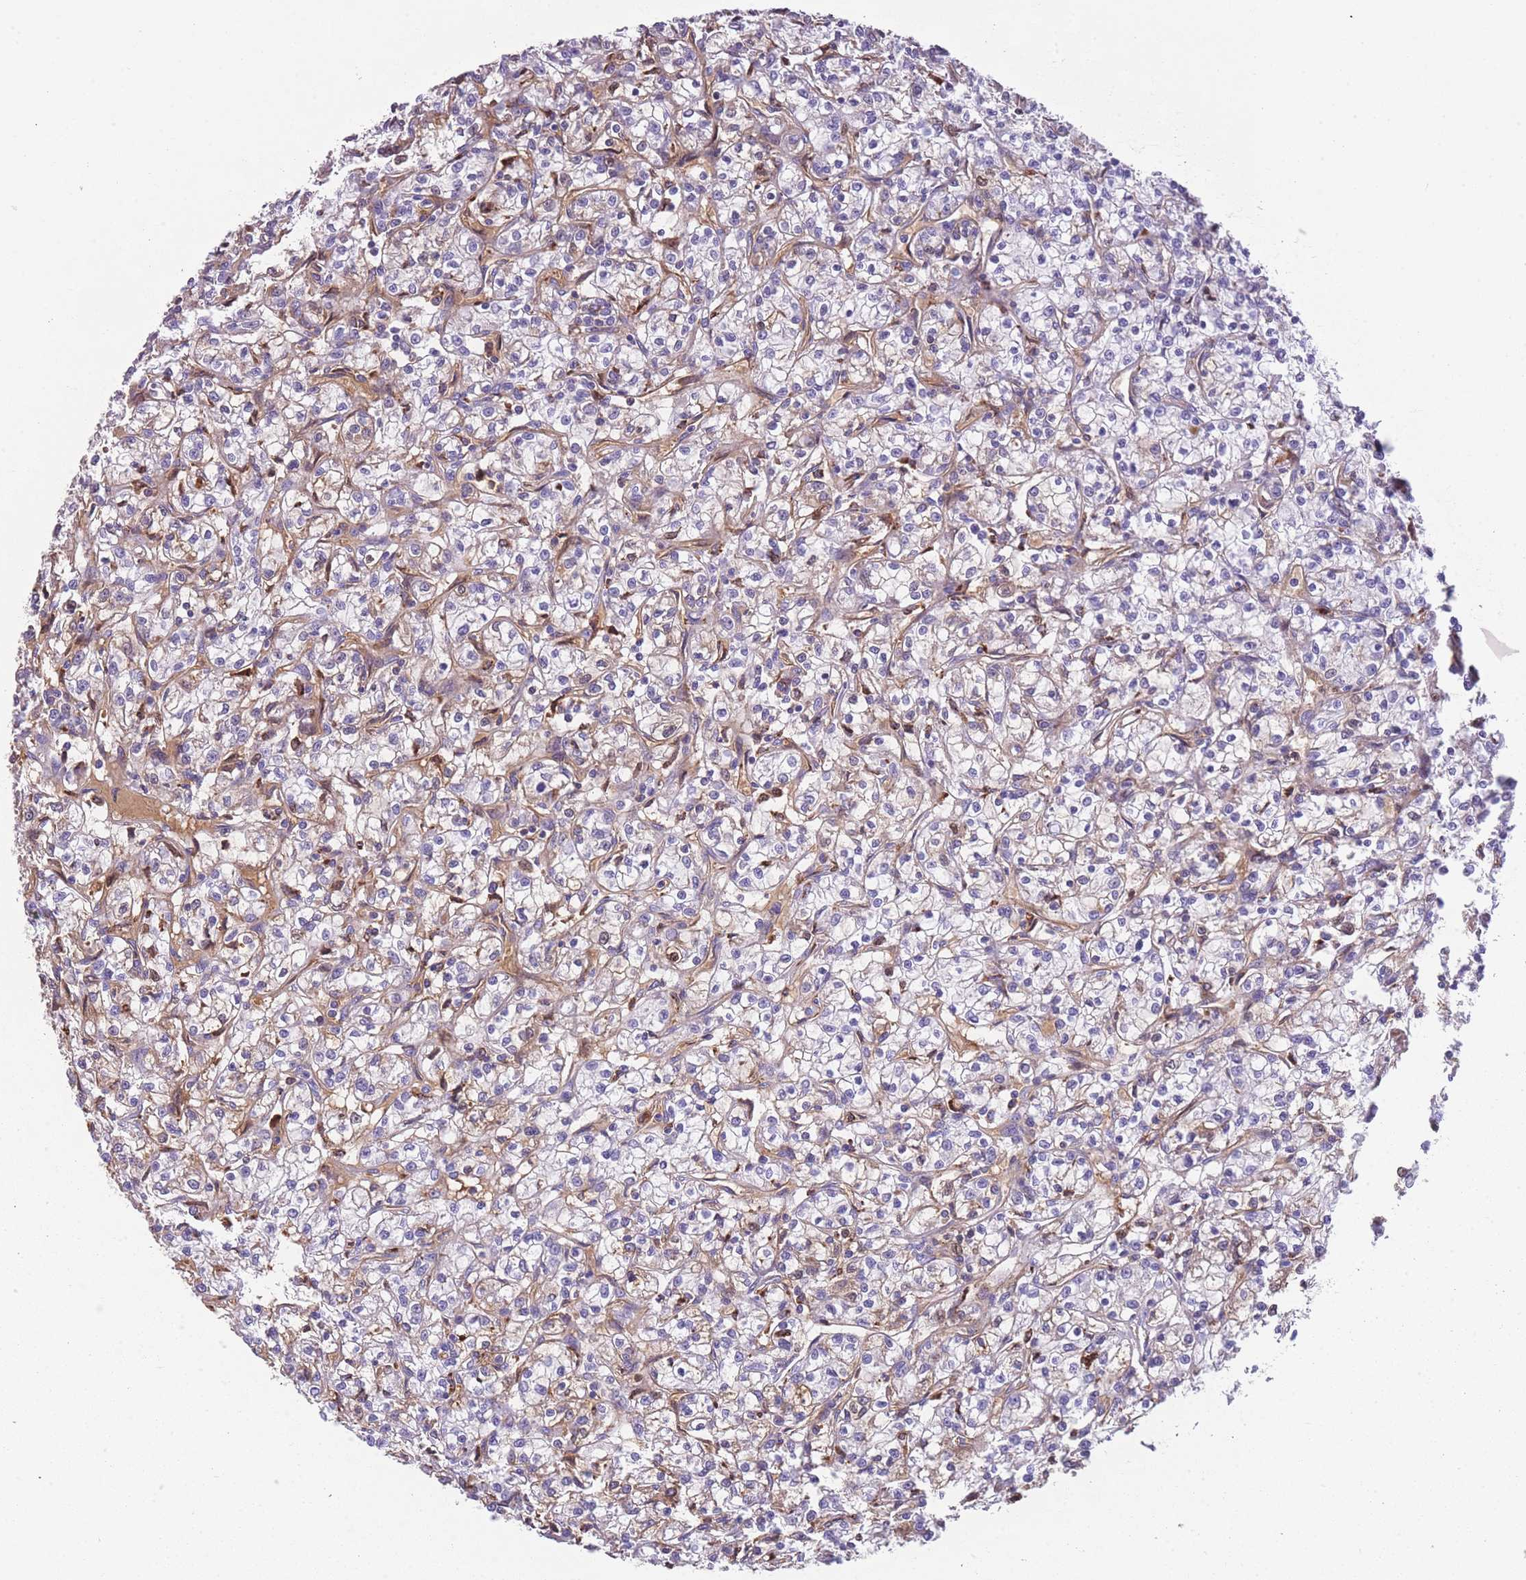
{"staining": {"intensity": "weak", "quantity": "25%-75%", "location": "cytoplasmic/membranous"}, "tissue": "renal cancer", "cell_type": "Tumor cells", "image_type": "cancer", "snomed": [{"axis": "morphology", "description": "Adenocarcinoma, NOS"}, {"axis": "topography", "description": "Kidney"}], "caption": "The image exhibits immunohistochemical staining of adenocarcinoma (renal). There is weak cytoplasmic/membranous positivity is present in about 25%-75% of tumor cells.", "gene": "GNAT1", "patient": {"sex": "female", "age": 59}}